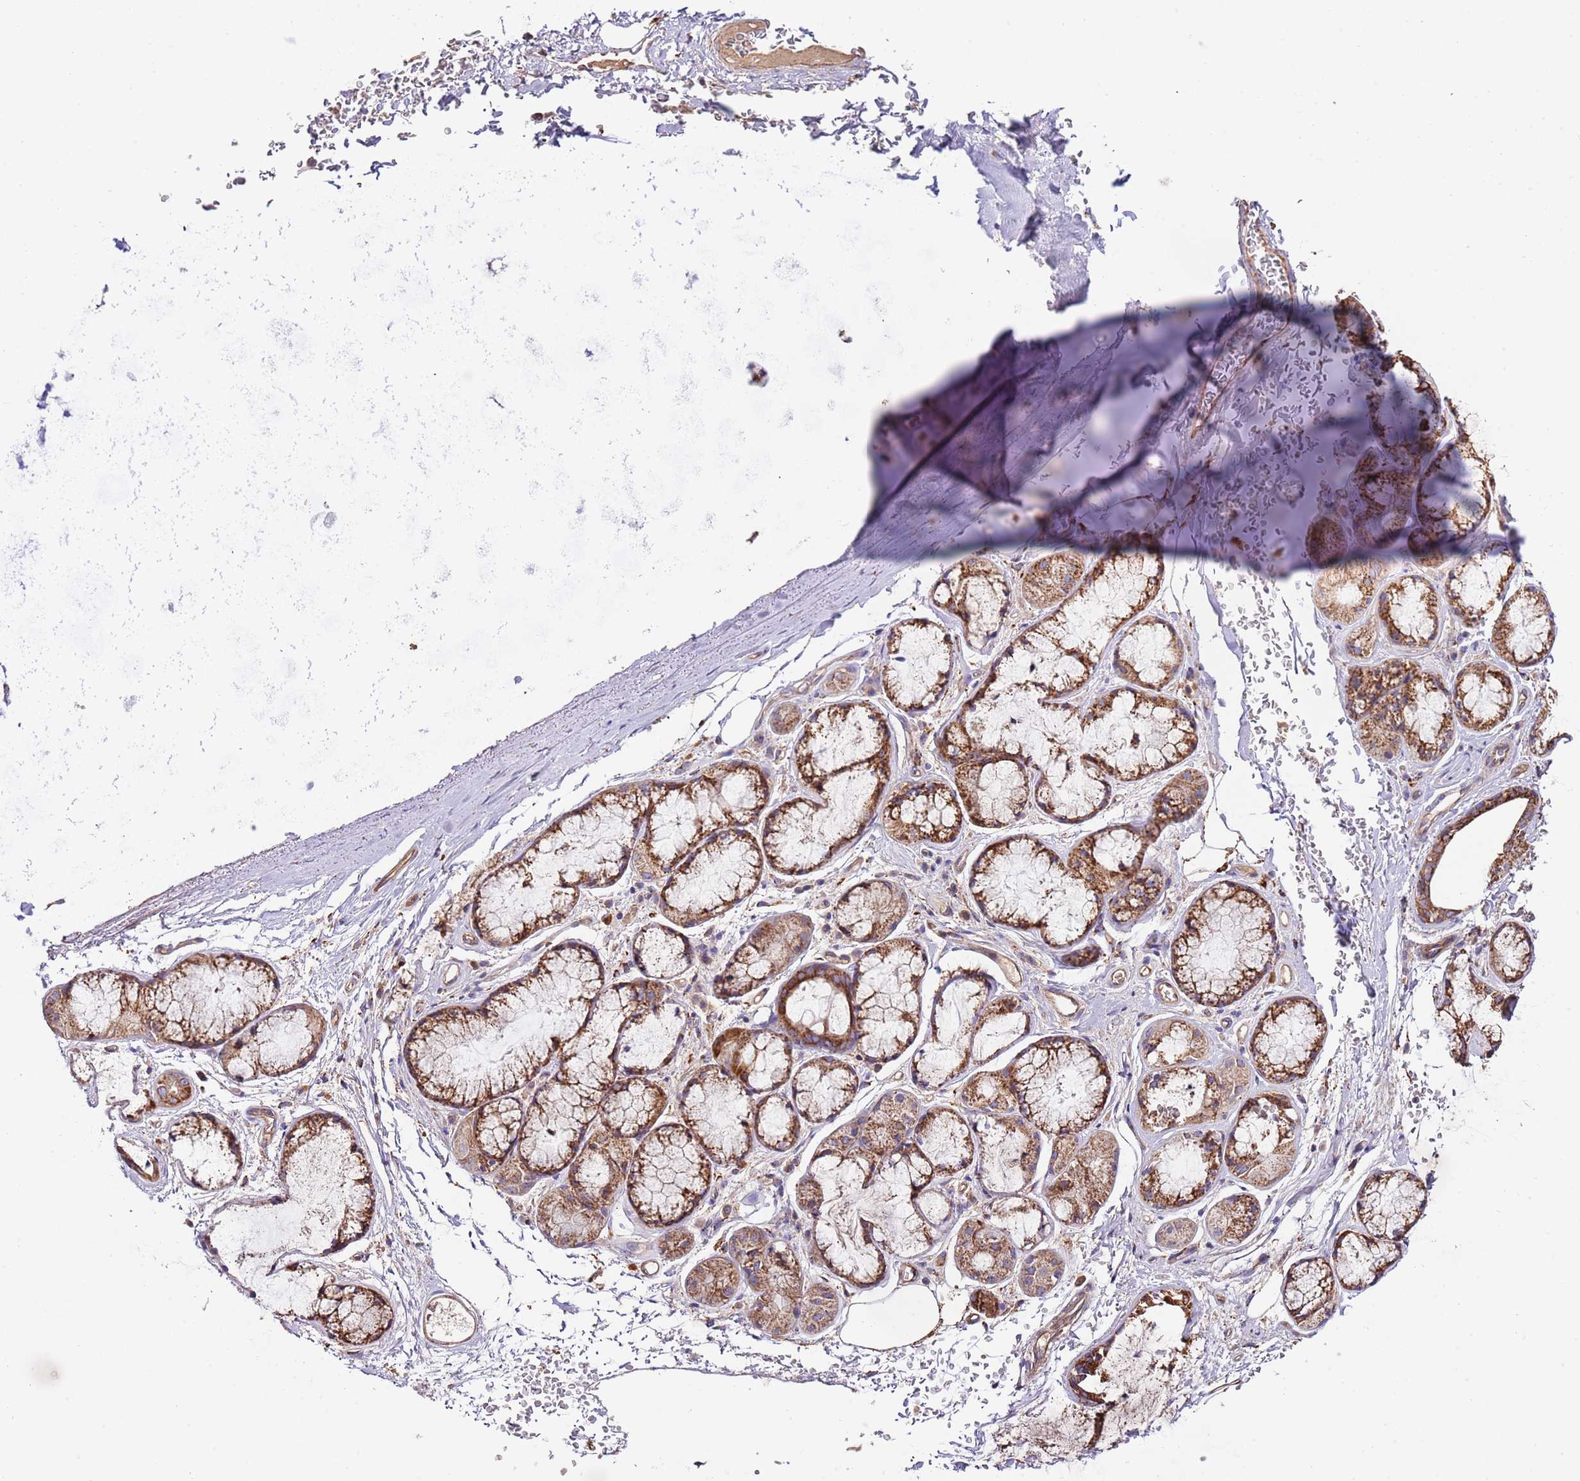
{"staining": {"intensity": "negative", "quantity": "none", "location": "none"}, "tissue": "soft tissue", "cell_type": "Fibroblasts", "image_type": "normal", "snomed": [{"axis": "morphology", "description": "Normal tissue, NOS"}, {"axis": "topography", "description": "Cartilage tissue"}], "caption": "DAB immunohistochemical staining of benign human soft tissue demonstrates no significant expression in fibroblasts.", "gene": "DOCK6", "patient": {"sex": "male", "age": 73}}